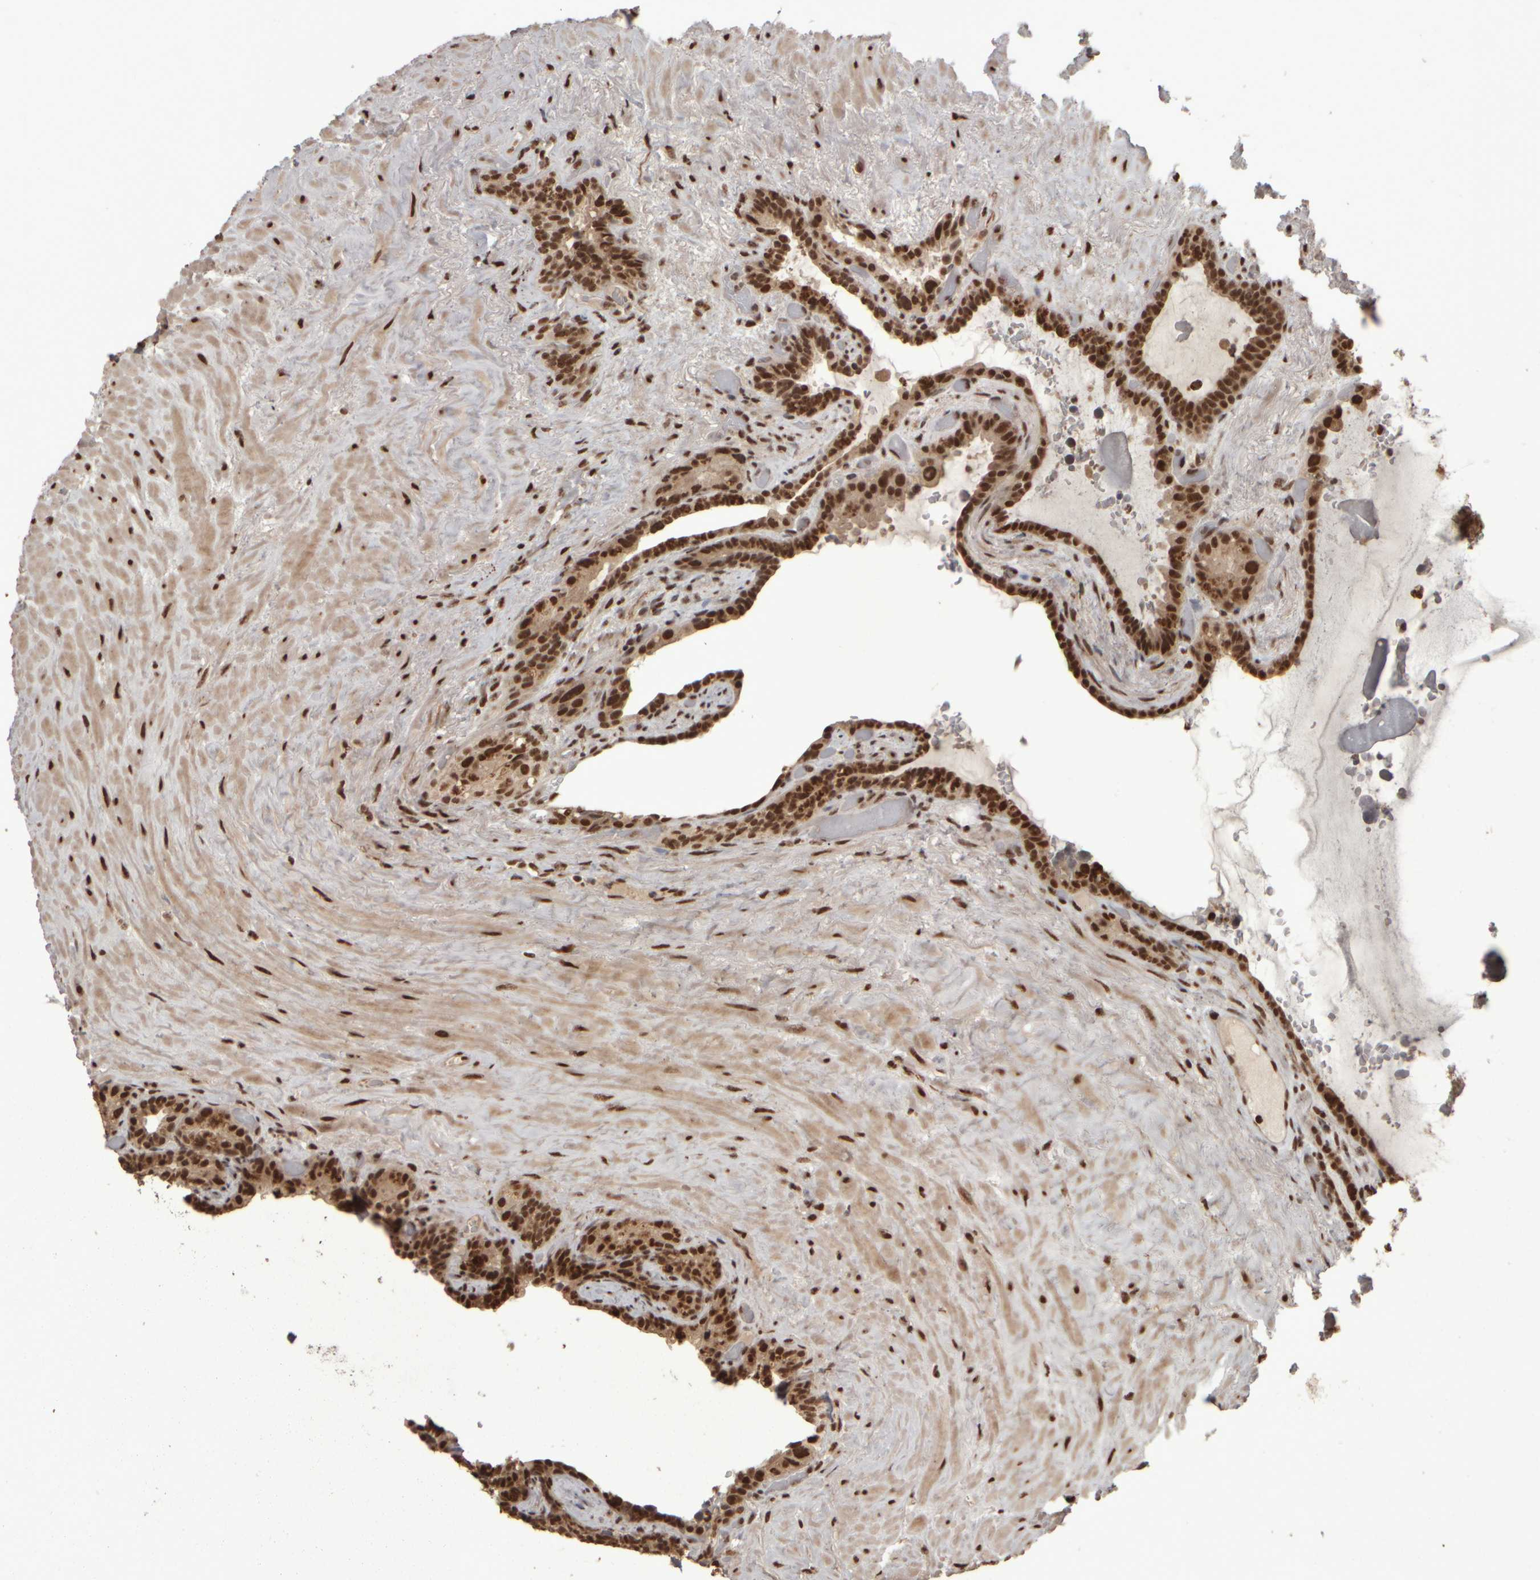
{"staining": {"intensity": "strong", "quantity": ">75%", "location": "nuclear"}, "tissue": "seminal vesicle", "cell_type": "Glandular cells", "image_type": "normal", "snomed": [{"axis": "morphology", "description": "Normal tissue, NOS"}, {"axis": "topography", "description": "Seminal veicle"}], "caption": "High-power microscopy captured an immunohistochemistry image of normal seminal vesicle, revealing strong nuclear expression in about >75% of glandular cells.", "gene": "ZFHX4", "patient": {"sex": "male", "age": 80}}